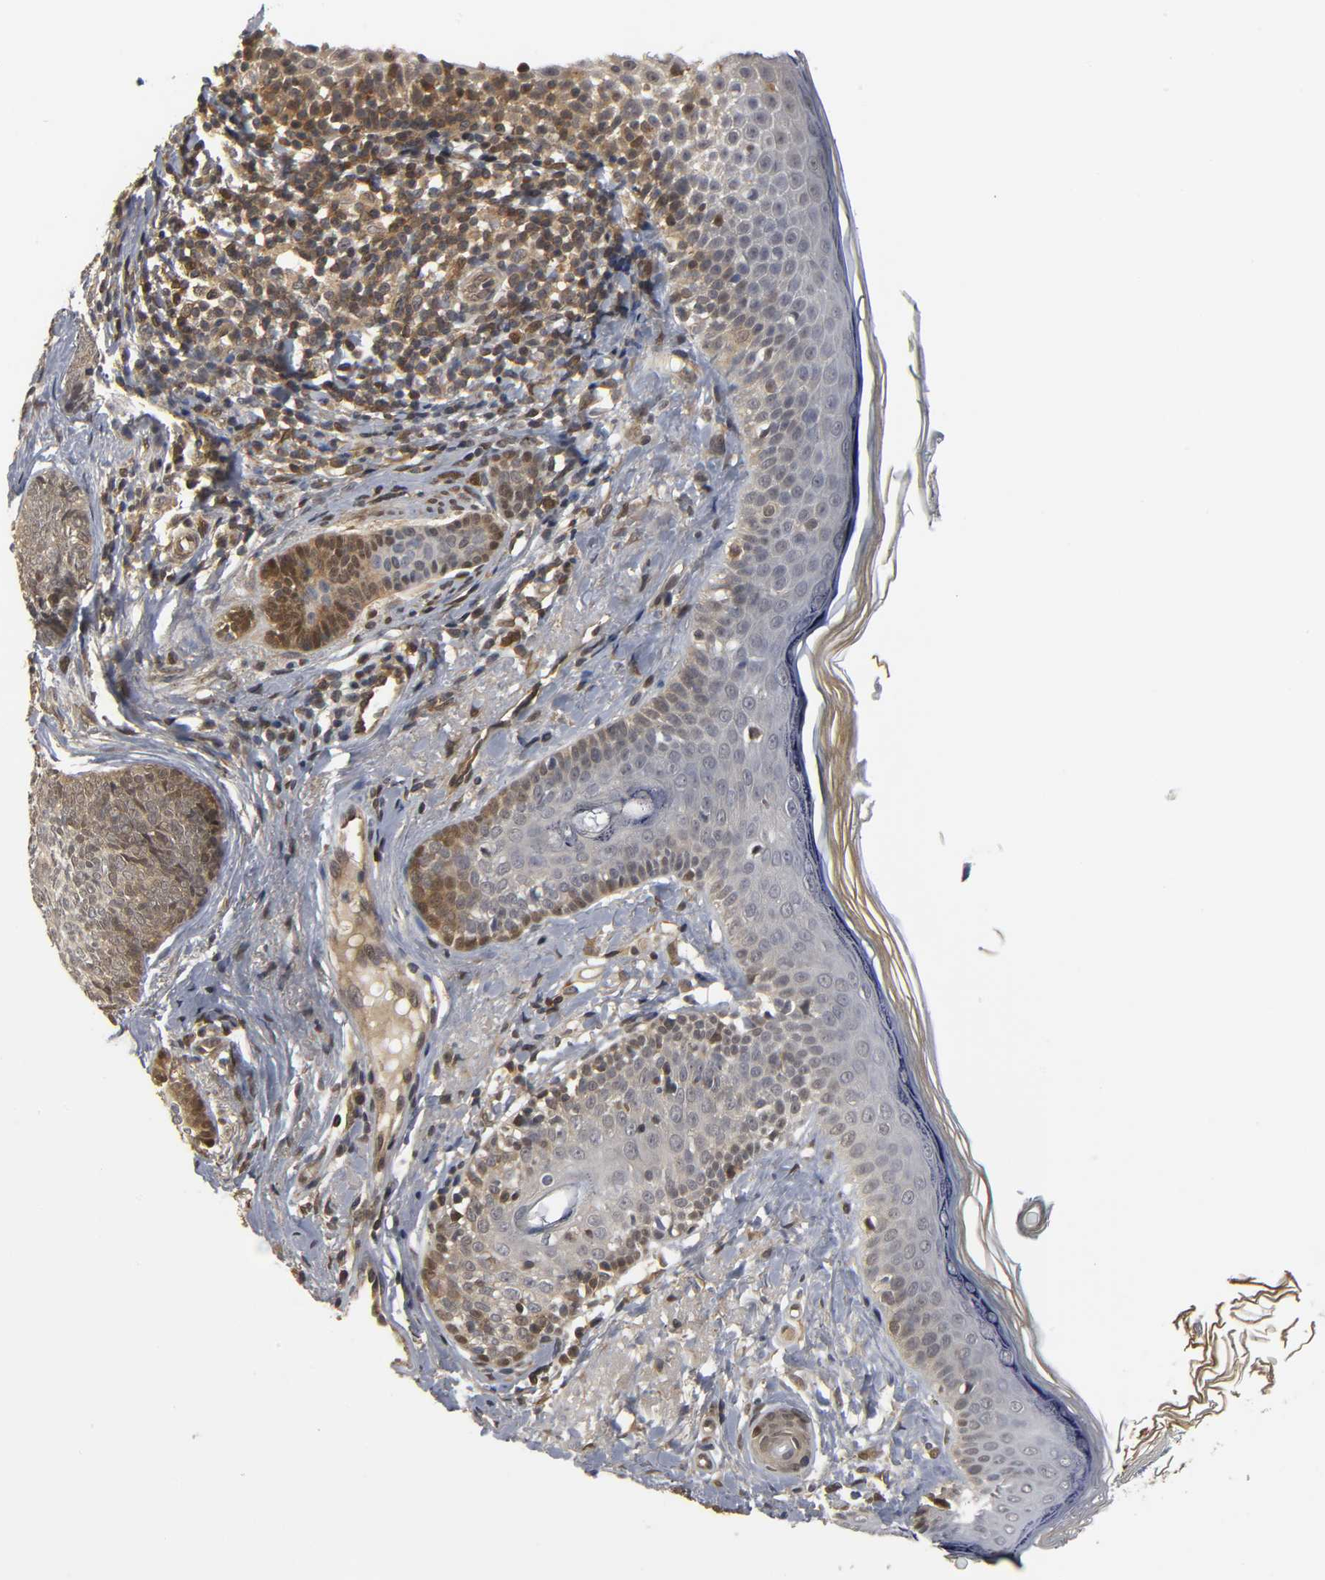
{"staining": {"intensity": "moderate", "quantity": "25%-75%", "location": "cytoplasmic/membranous,nuclear"}, "tissue": "skin cancer", "cell_type": "Tumor cells", "image_type": "cancer", "snomed": [{"axis": "morphology", "description": "Normal tissue, NOS"}, {"axis": "morphology", "description": "Basal cell carcinoma"}, {"axis": "topography", "description": "Skin"}], "caption": "Immunohistochemical staining of basal cell carcinoma (skin) exhibits moderate cytoplasmic/membranous and nuclear protein staining in about 25%-75% of tumor cells. (IHC, brightfield microscopy, high magnification).", "gene": "PARK7", "patient": {"sex": "female", "age": 69}}